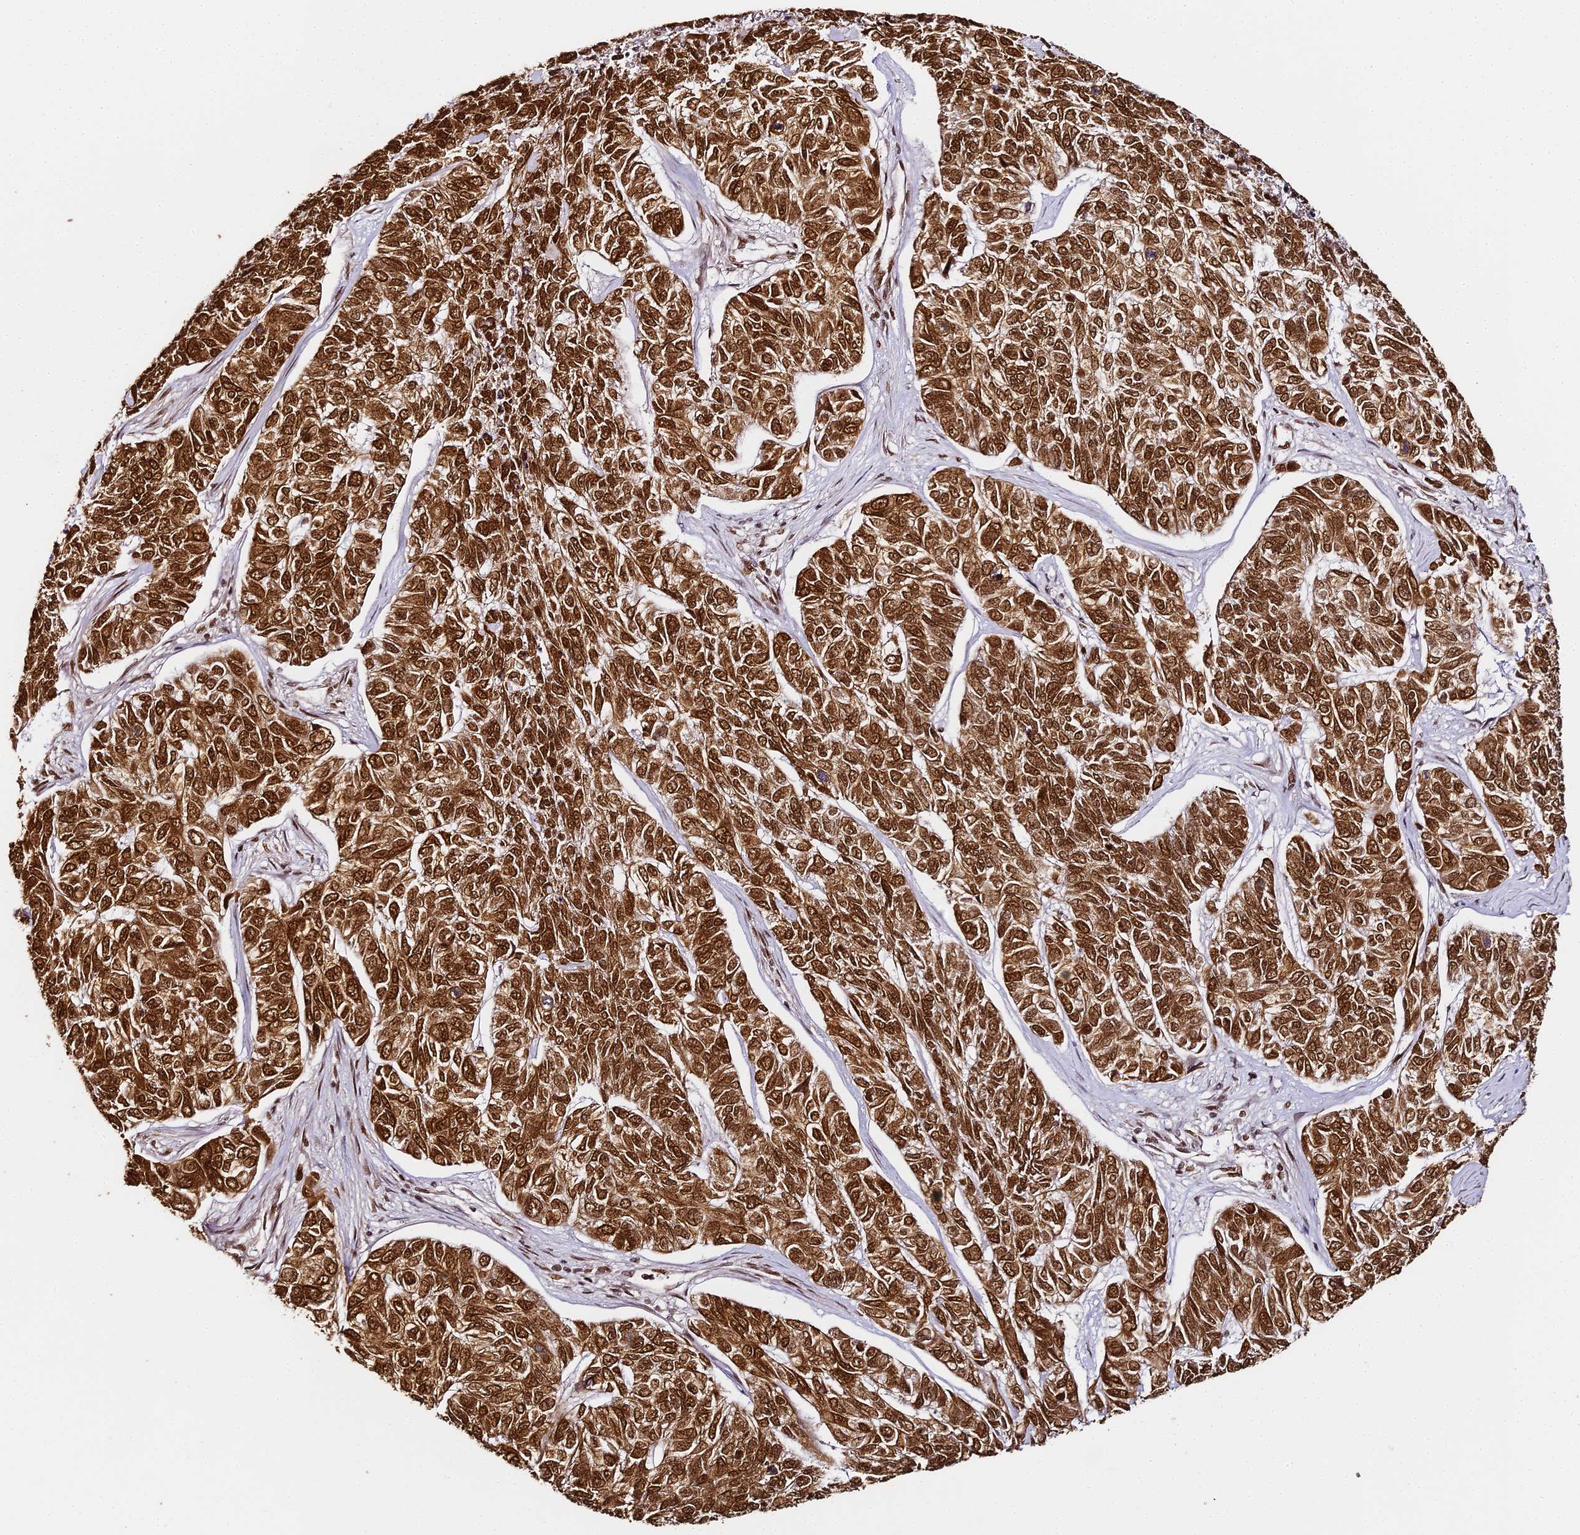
{"staining": {"intensity": "strong", "quantity": ">75%", "location": "cytoplasmic/membranous,nuclear"}, "tissue": "skin cancer", "cell_type": "Tumor cells", "image_type": "cancer", "snomed": [{"axis": "morphology", "description": "Basal cell carcinoma"}, {"axis": "topography", "description": "Skin"}], "caption": "Skin cancer (basal cell carcinoma) stained with IHC reveals strong cytoplasmic/membranous and nuclear positivity in approximately >75% of tumor cells.", "gene": "HNRNPA1", "patient": {"sex": "female", "age": 65}}